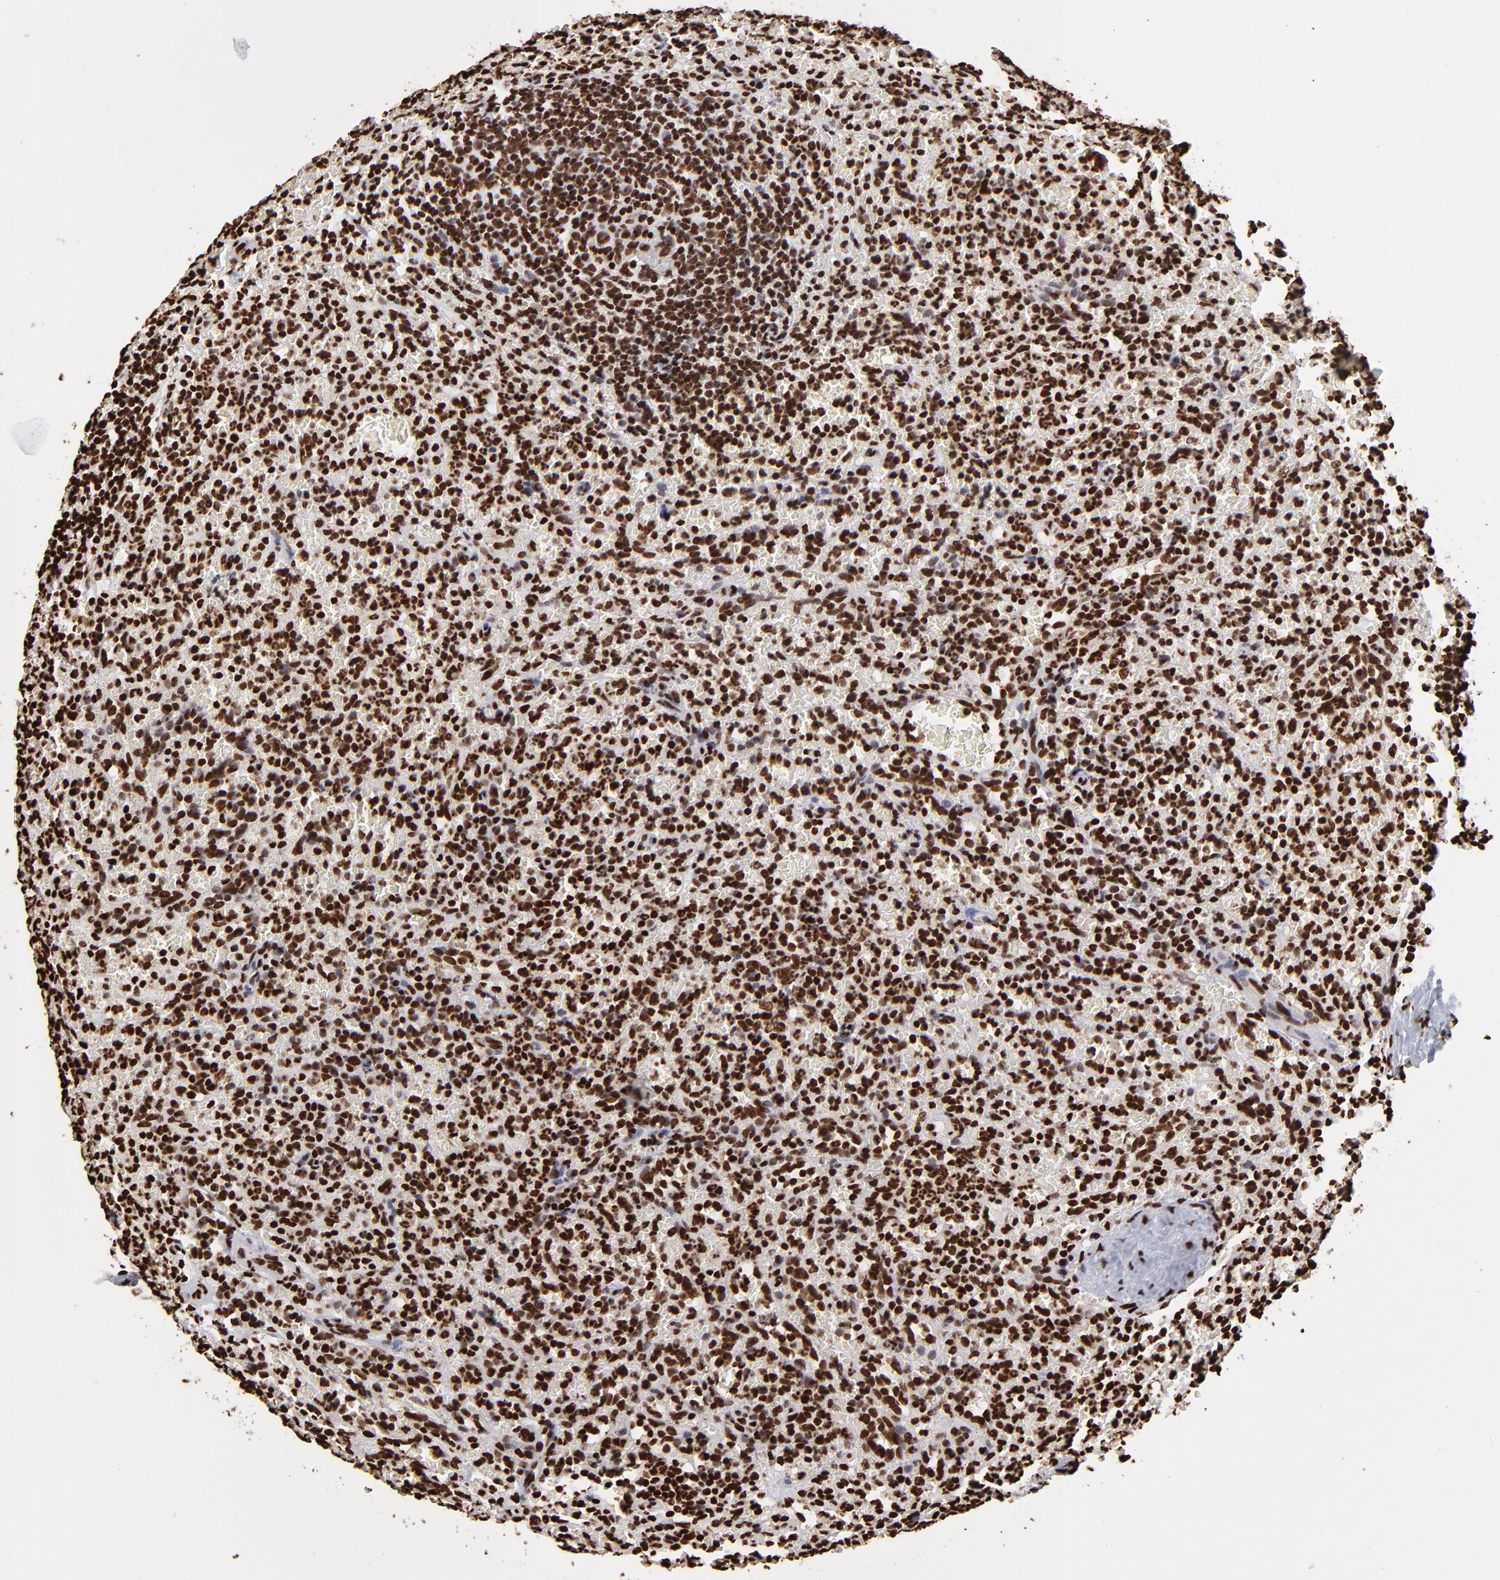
{"staining": {"intensity": "strong", "quantity": ">75%", "location": "nuclear"}, "tissue": "lymphoma", "cell_type": "Tumor cells", "image_type": "cancer", "snomed": [{"axis": "morphology", "description": "Malignant lymphoma, non-Hodgkin's type, Low grade"}, {"axis": "topography", "description": "Spleen"}], "caption": "The image shows immunohistochemical staining of lymphoma. There is strong nuclear positivity is appreciated in approximately >75% of tumor cells. Nuclei are stained in blue.", "gene": "ZNF544", "patient": {"sex": "female", "age": 64}}